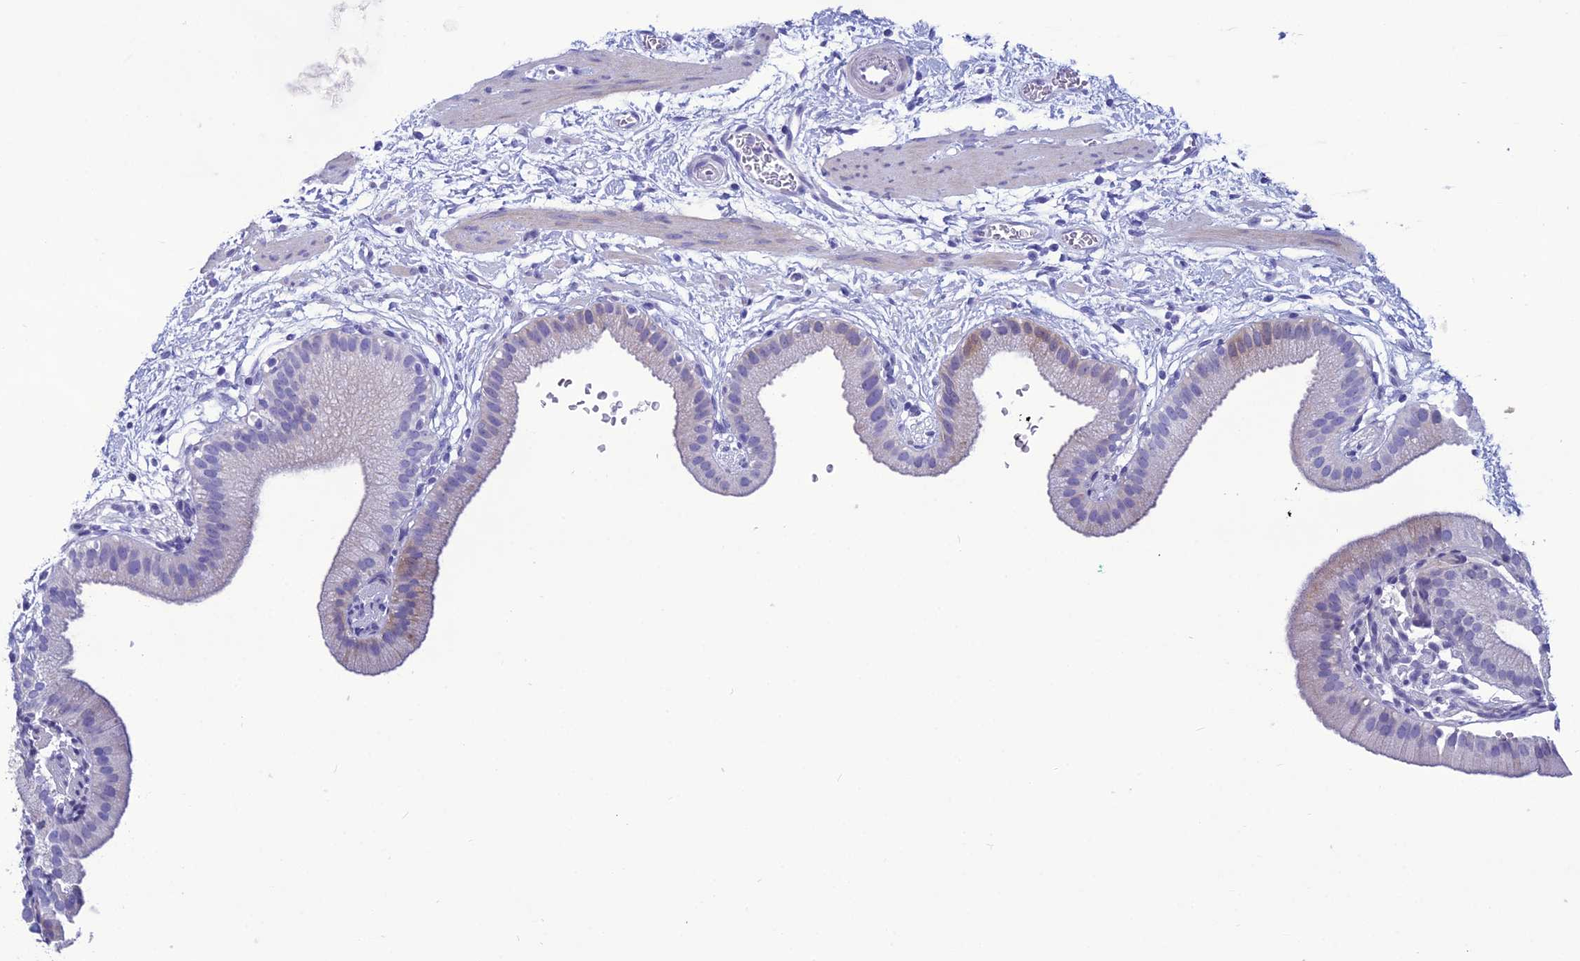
{"staining": {"intensity": "weak", "quantity": "<25%", "location": "cytoplasmic/membranous"}, "tissue": "gallbladder", "cell_type": "Glandular cells", "image_type": "normal", "snomed": [{"axis": "morphology", "description": "Normal tissue, NOS"}, {"axis": "topography", "description": "Gallbladder"}], "caption": "This is a image of immunohistochemistry staining of benign gallbladder, which shows no positivity in glandular cells.", "gene": "OR56B1", "patient": {"sex": "male", "age": 55}}